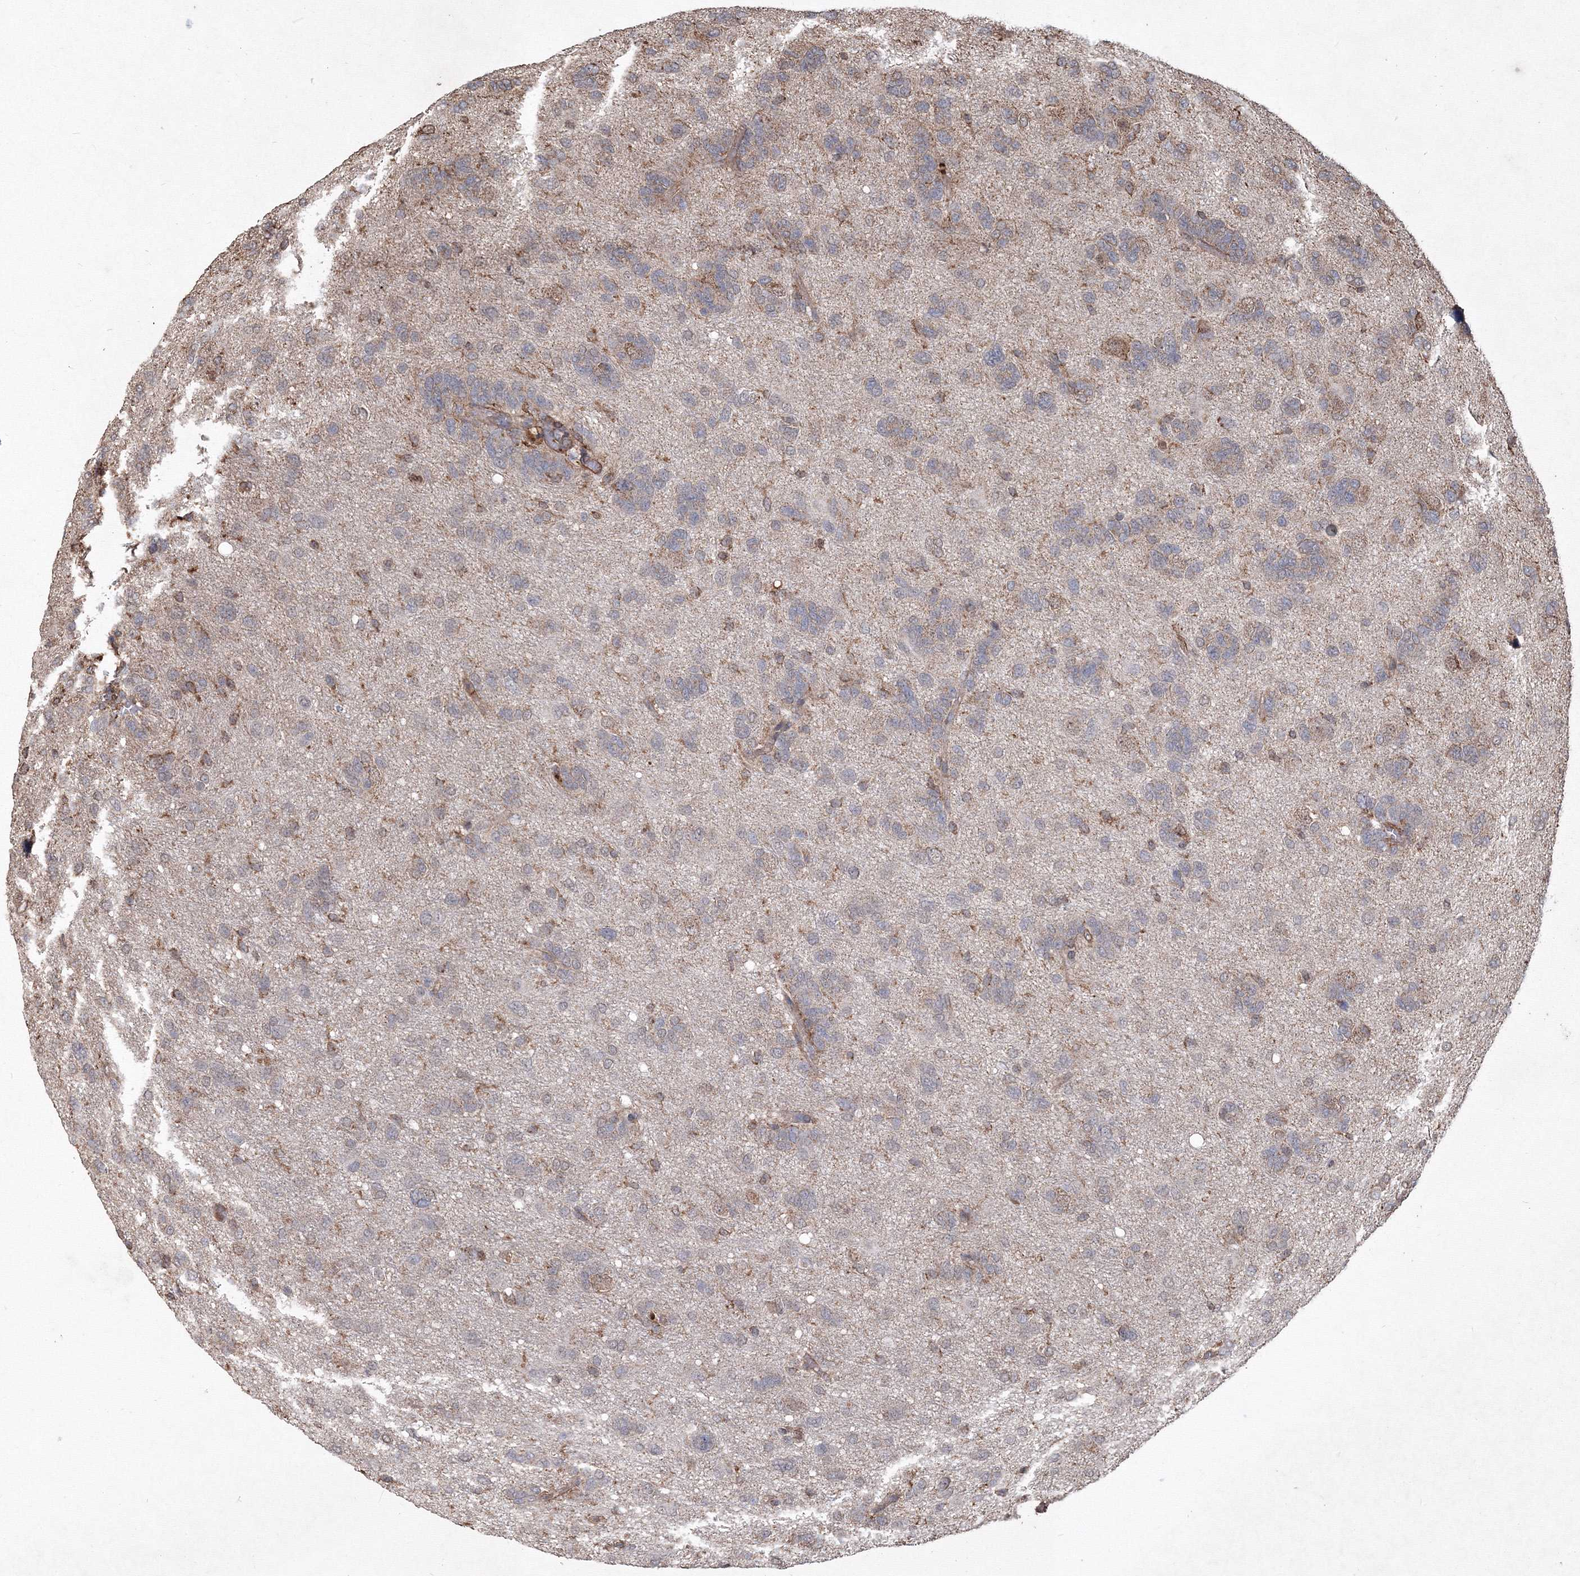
{"staining": {"intensity": "weak", "quantity": ">75%", "location": "cytoplasmic/membranous"}, "tissue": "glioma", "cell_type": "Tumor cells", "image_type": "cancer", "snomed": [{"axis": "morphology", "description": "Glioma, malignant, High grade"}, {"axis": "topography", "description": "Brain"}], "caption": "Malignant high-grade glioma stained with IHC demonstrates weak cytoplasmic/membranous staining in approximately >75% of tumor cells. Nuclei are stained in blue.", "gene": "TMEM139", "patient": {"sex": "female", "age": 59}}